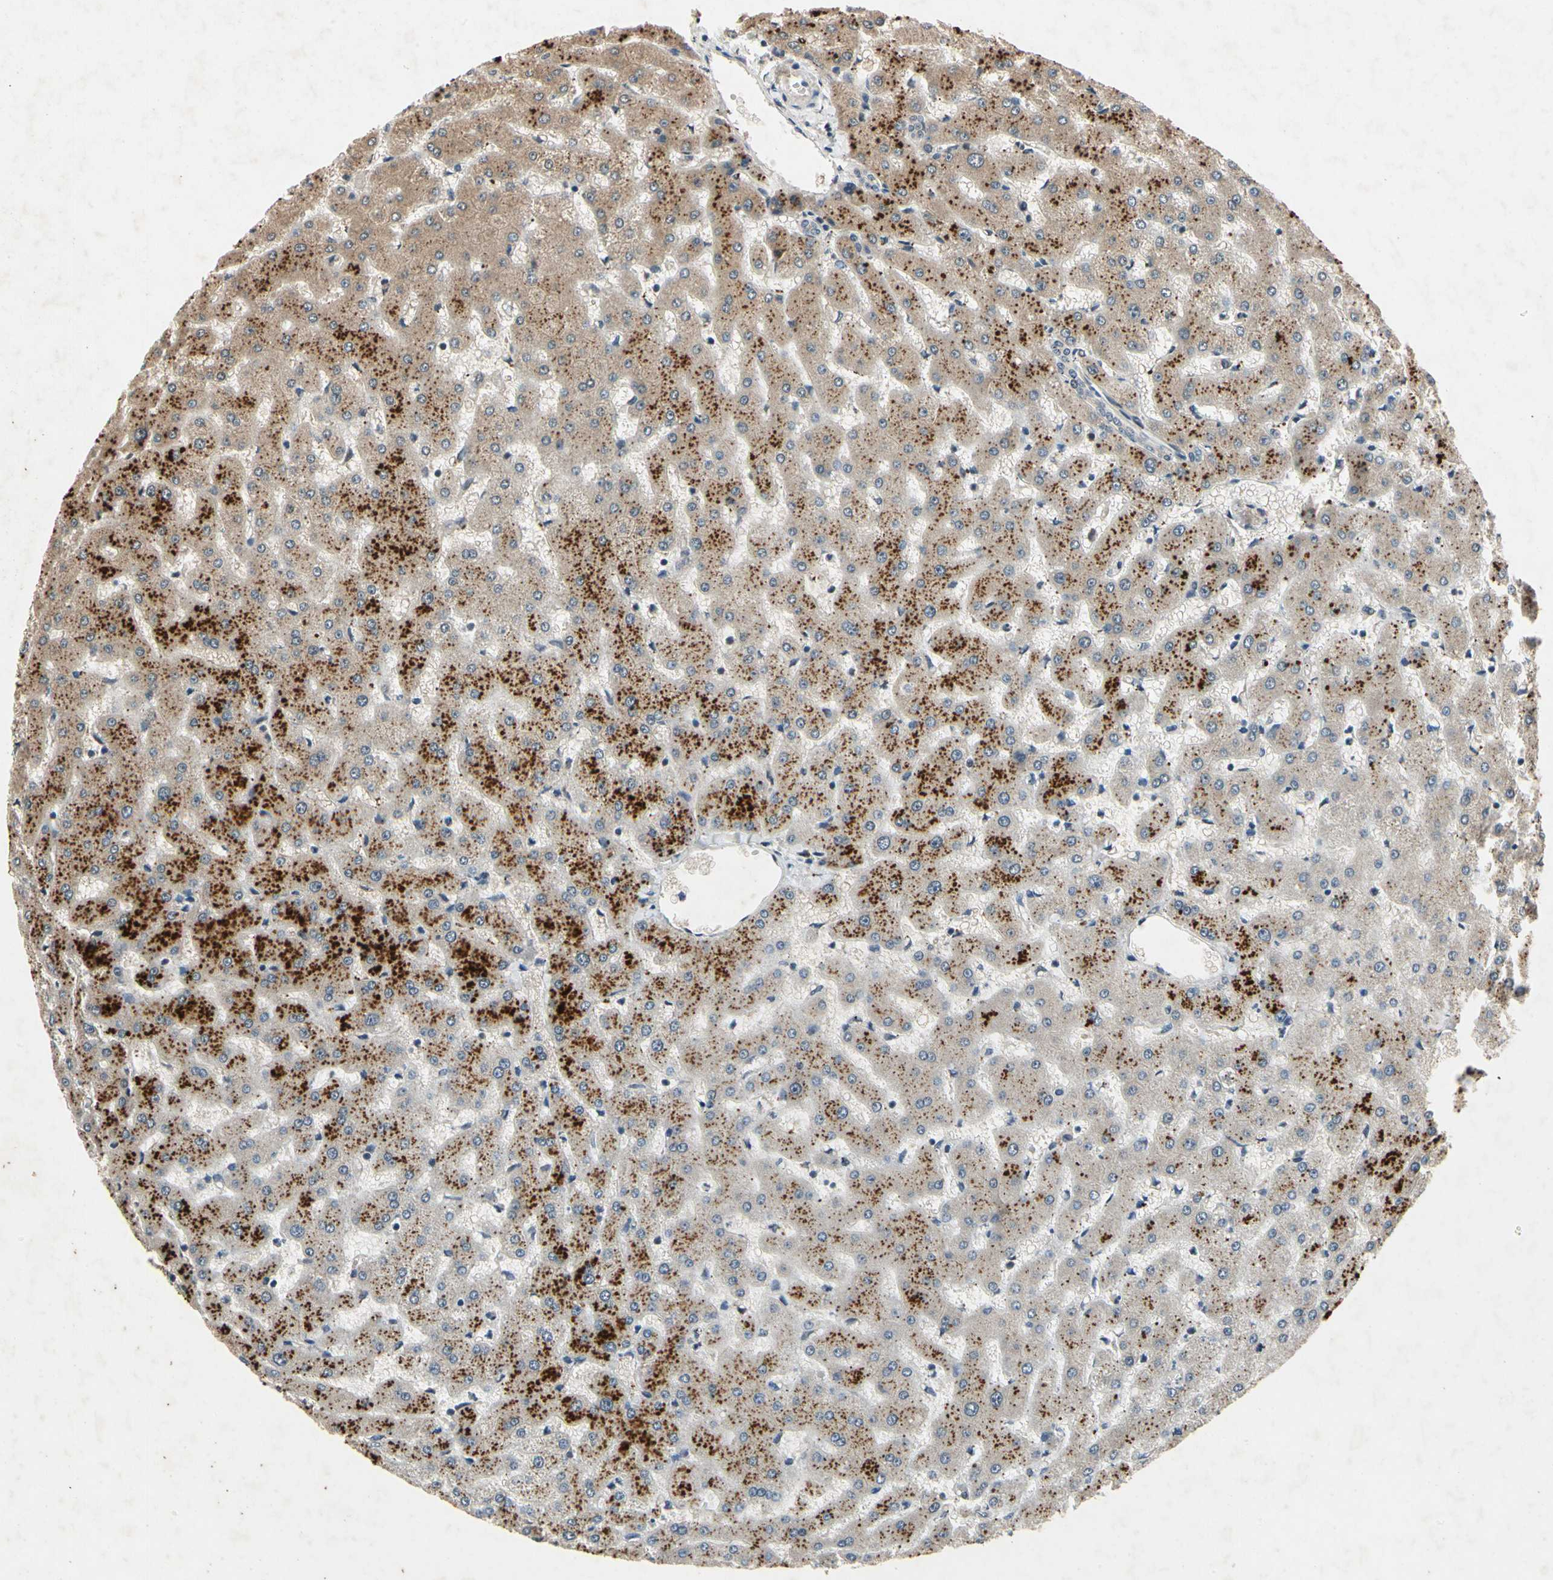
{"staining": {"intensity": "negative", "quantity": "none", "location": "none"}, "tissue": "liver", "cell_type": "Cholangiocytes", "image_type": "normal", "snomed": [{"axis": "morphology", "description": "Normal tissue, NOS"}, {"axis": "topography", "description": "Liver"}], "caption": "High magnification brightfield microscopy of normal liver stained with DAB (brown) and counterstained with hematoxylin (blue): cholangiocytes show no significant positivity.", "gene": "DPY19L3", "patient": {"sex": "female", "age": 63}}